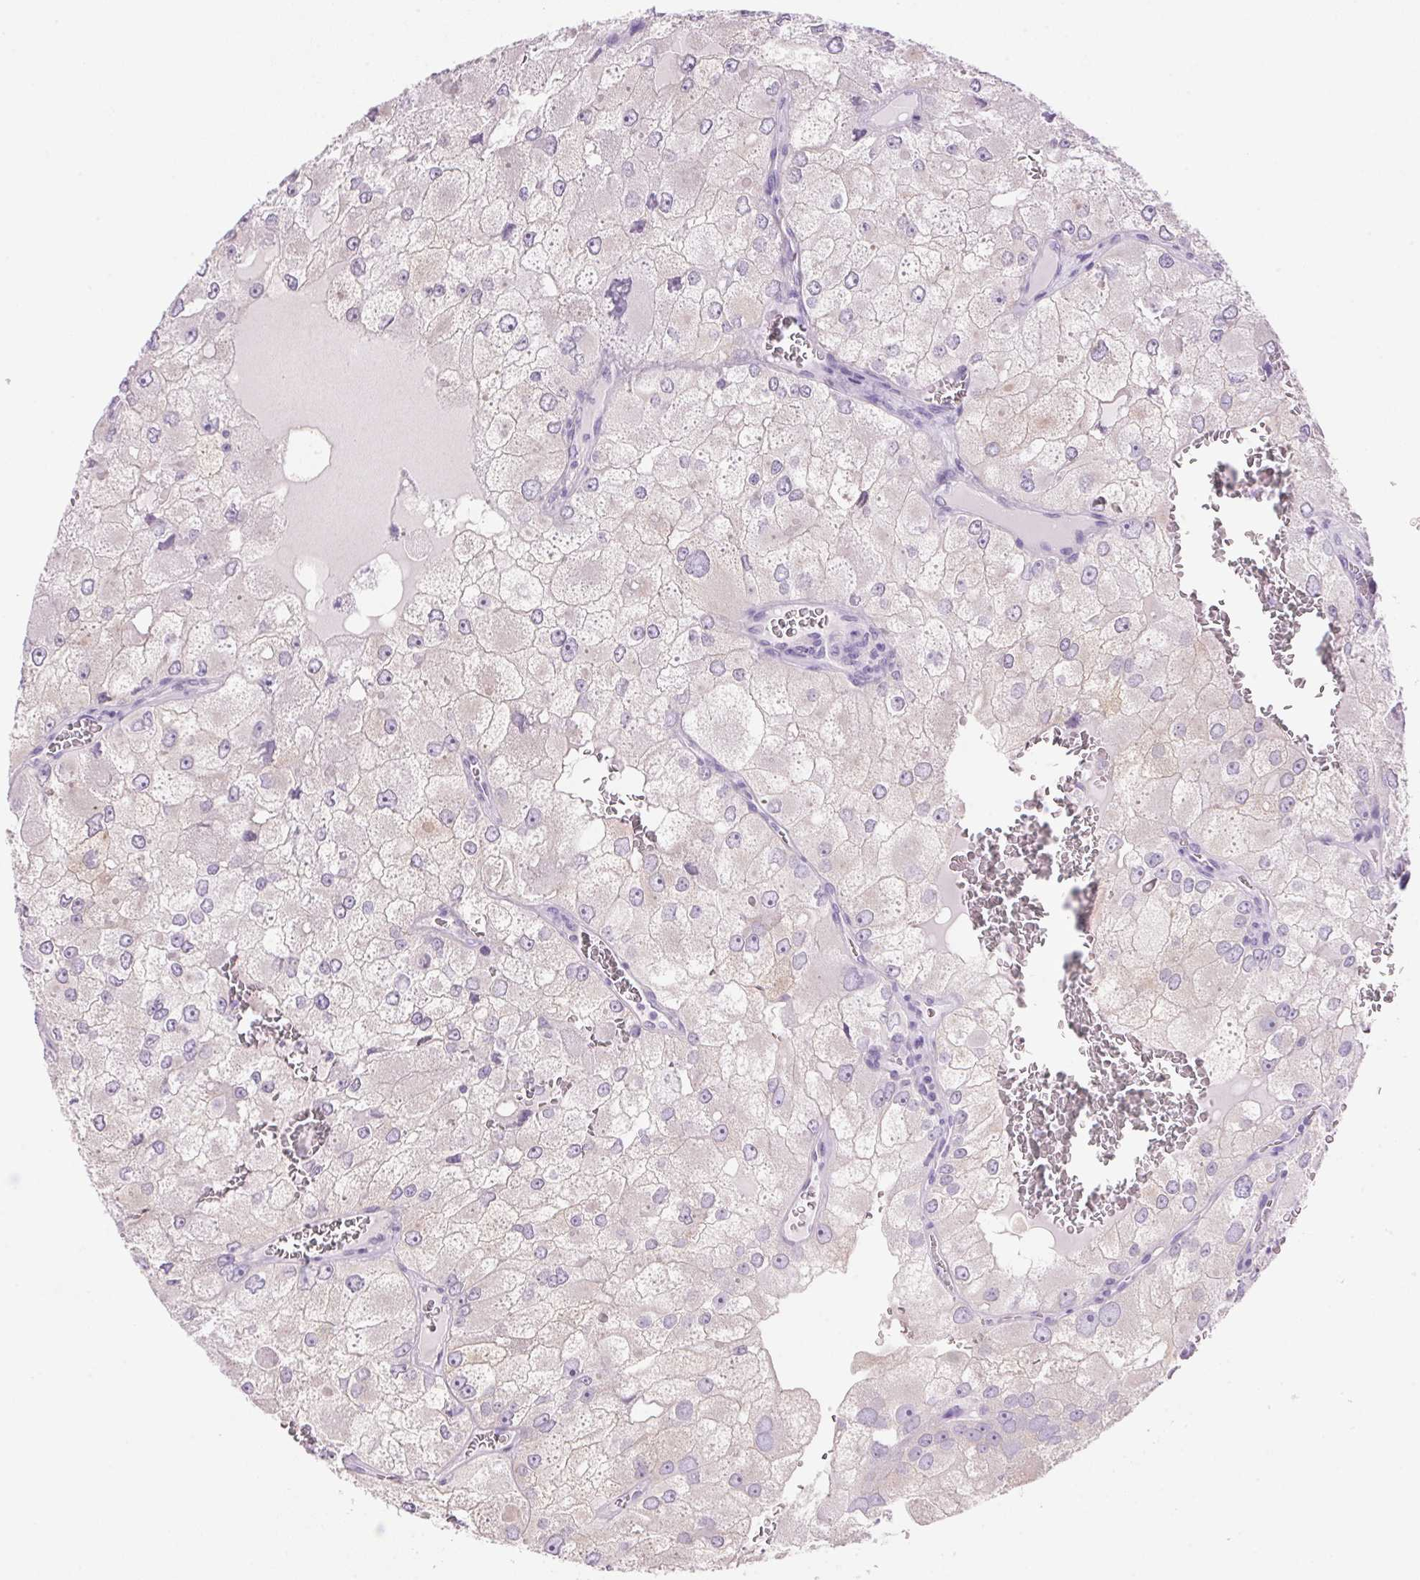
{"staining": {"intensity": "negative", "quantity": "none", "location": "none"}, "tissue": "renal cancer", "cell_type": "Tumor cells", "image_type": "cancer", "snomed": [{"axis": "morphology", "description": "Adenocarcinoma, NOS"}, {"axis": "topography", "description": "Kidney"}], "caption": "Protein analysis of renal cancer (adenocarcinoma) exhibits no significant staining in tumor cells.", "gene": "DHCR24", "patient": {"sex": "female", "age": 70}}